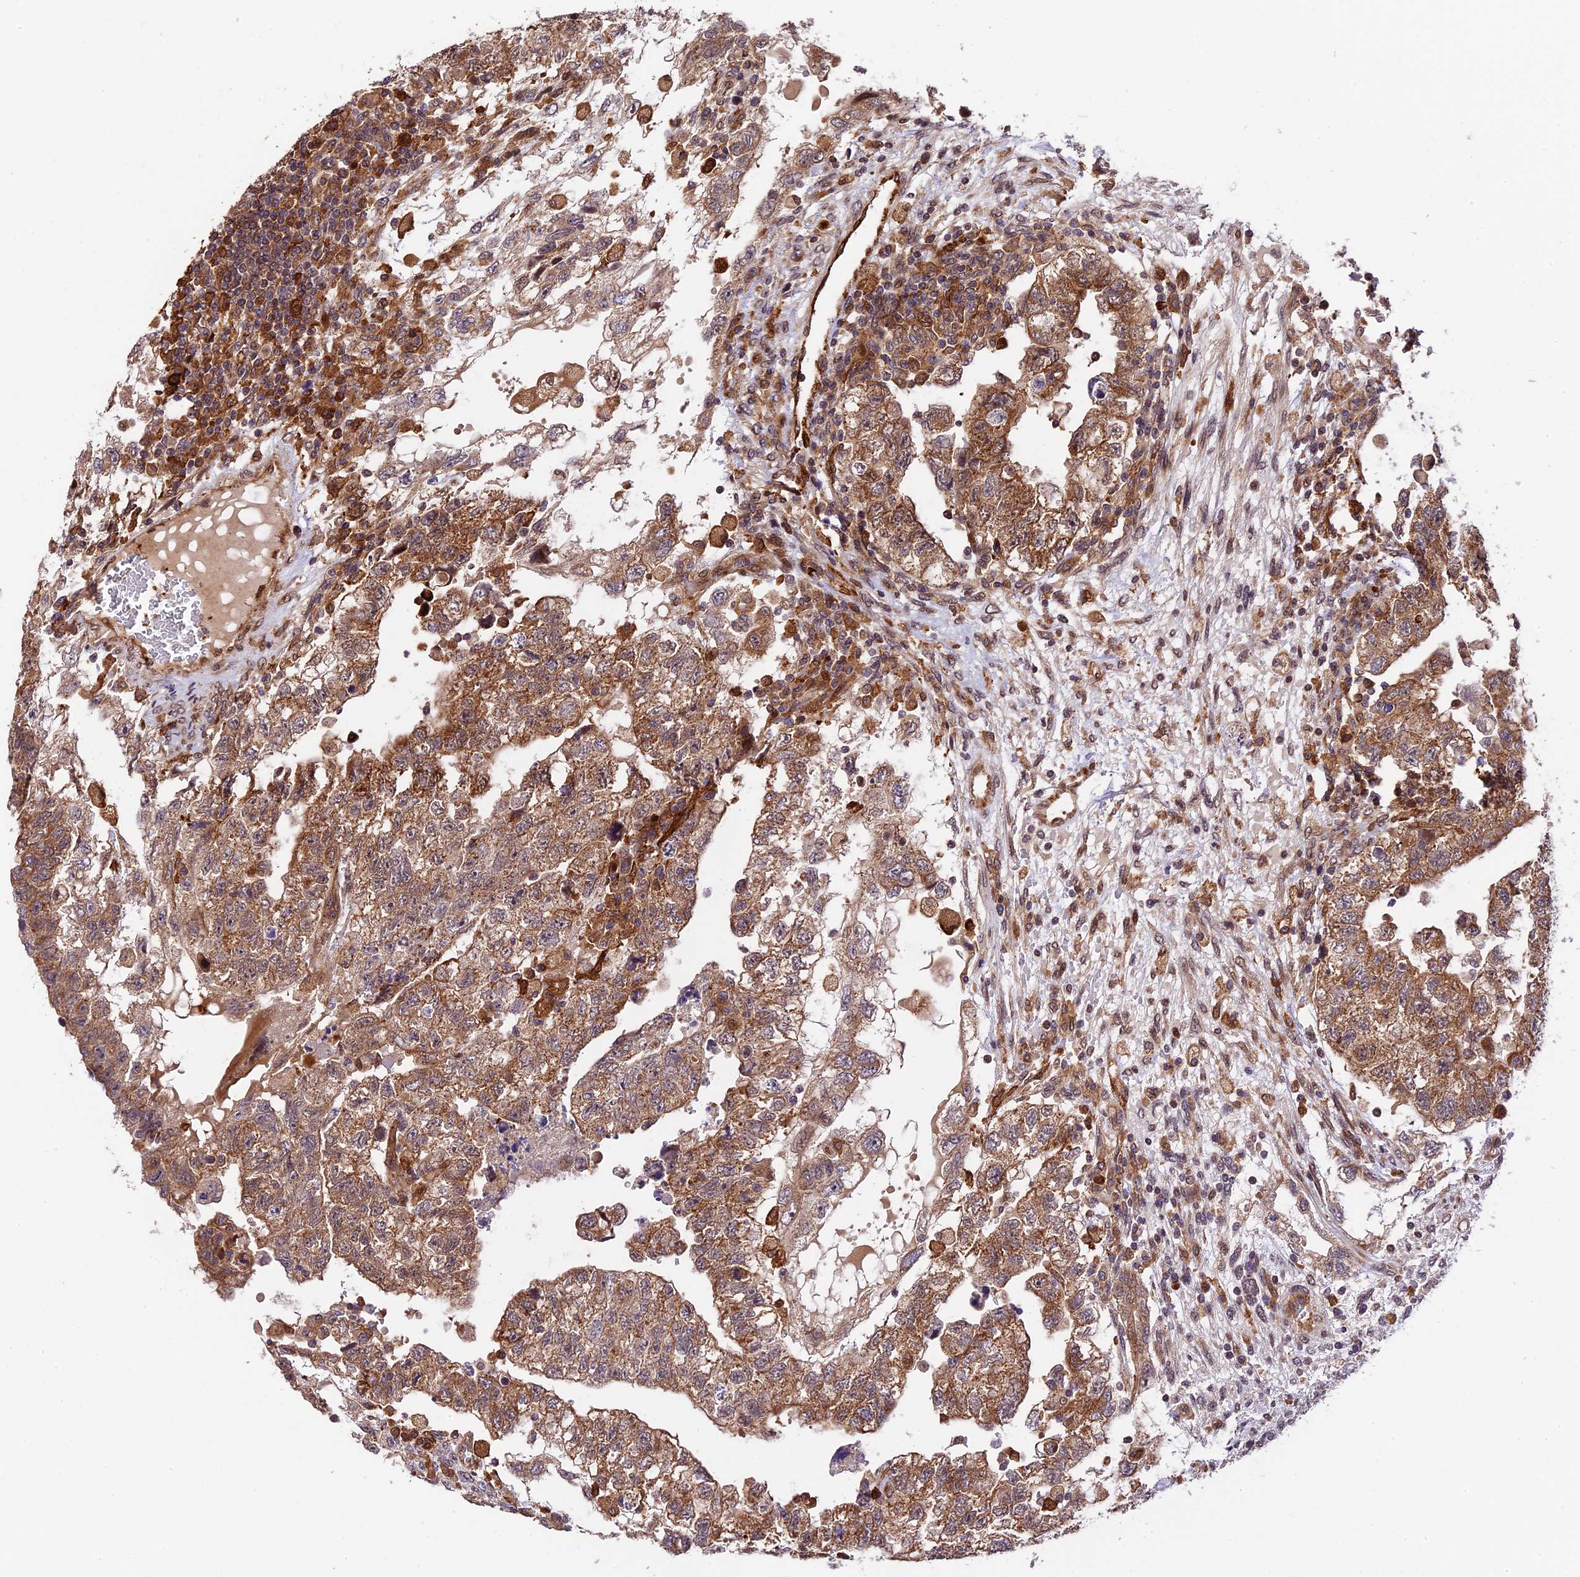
{"staining": {"intensity": "moderate", "quantity": ">75%", "location": "cytoplasmic/membranous"}, "tissue": "testis cancer", "cell_type": "Tumor cells", "image_type": "cancer", "snomed": [{"axis": "morphology", "description": "Carcinoma, Embryonal, NOS"}, {"axis": "topography", "description": "Testis"}], "caption": "Immunohistochemistry photomicrograph of testis cancer (embryonal carcinoma) stained for a protein (brown), which shows medium levels of moderate cytoplasmic/membranous staining in about >75% of tumor cells.", "gene": "HERPUD1", "patient": {"sex": "male", "age": 36}}